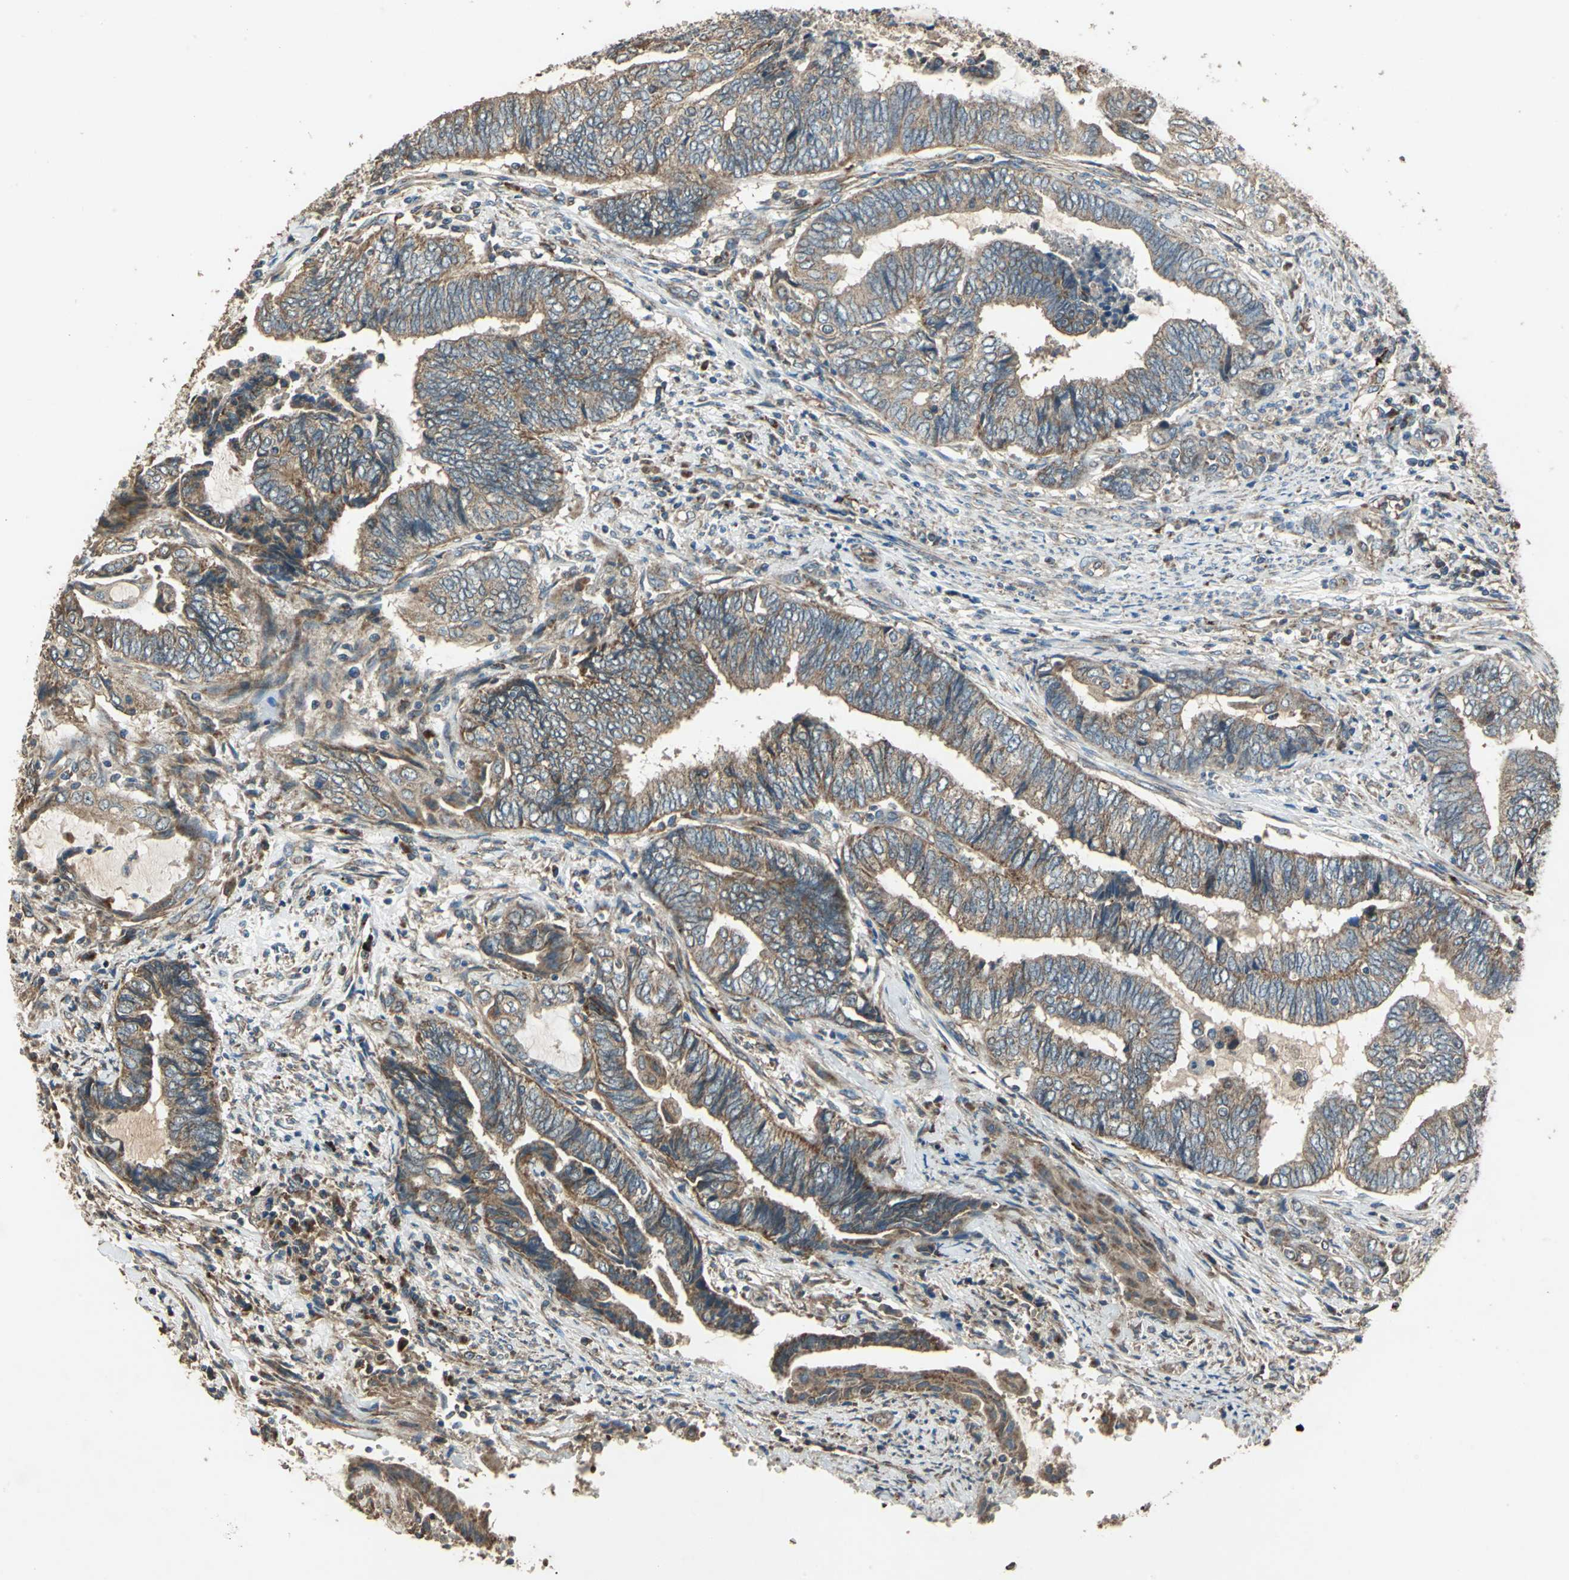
{"staining": {"intensity": "strong", "quantity": ">75%", "location": "cytoplasmic/membranous"}, "tissue": "endometrial cancer", "cell_type": "Tumor cells", "image_type": "cancer", "snomed": [{"axis": "morphology", "description": "Adenocarcinoma, NOS"}, {"axis": "topography", "description": "Uterus"}, {"axis": "topography", "description": "Endometrium"}], "caption": "Approximately >75% of tumor cells in human endometrial adenocarcinoma show strong cytoplasmic/membranous protein staining as visualized by brown immunohistochemical staining.", "gene": "POLRMT", "patient": {"sex": "female", "age": 70}}